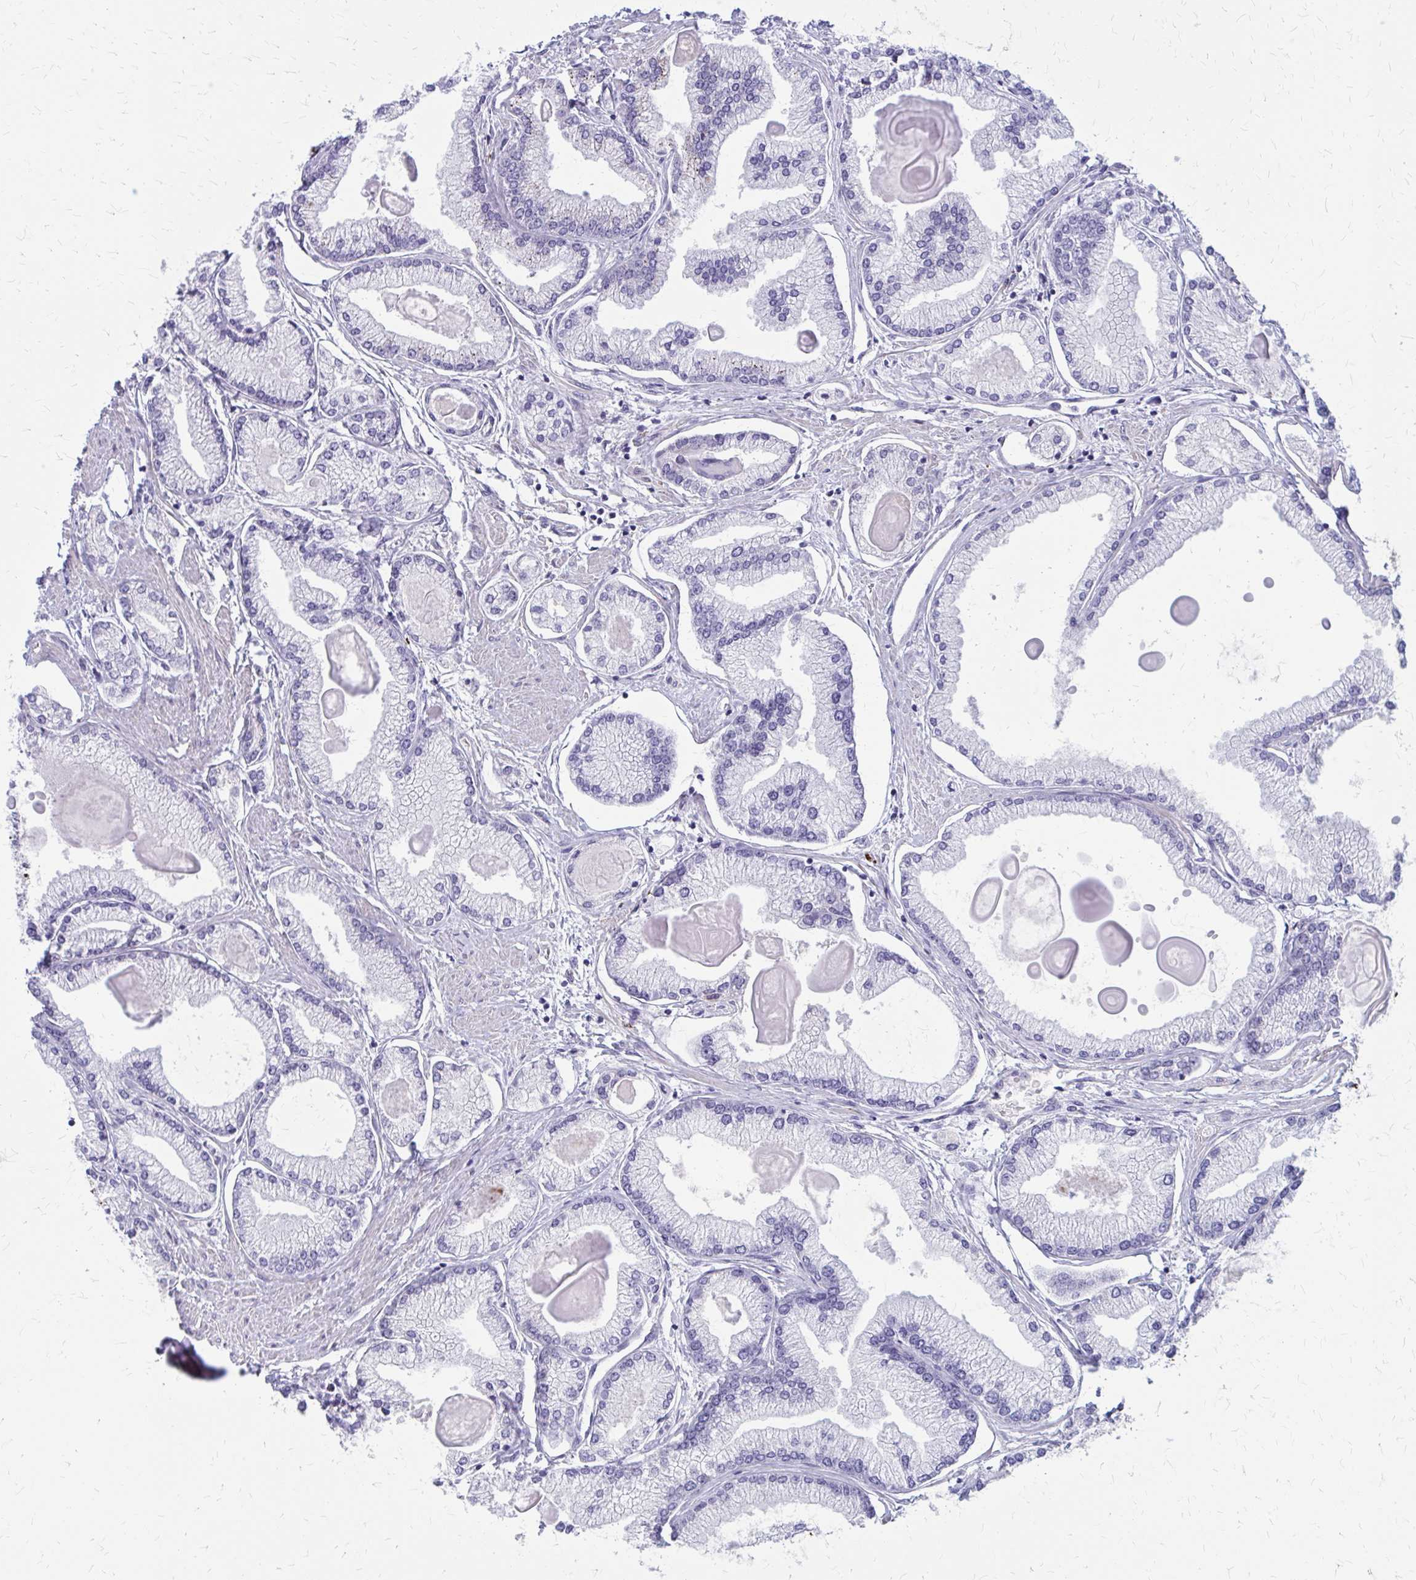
{"staining": {"intensity": "negative", "quantity": "none", "location": "none"}, "tissue": "prostate cancer", "cell_type": "Tumor cells", "image_type": "cancer", "snomed": [{"axis": "morphology", "description": "Adenocarcinoma, High grade"}, {"axis": "topography", "description": "Prostate"}], "caption": "DAB immunohistochemical staining of adenocarcinoma (high-grade) (prostate) demonstrates no significant positivity in tumor cells. Brightfield microscopy of immunohistochemistry (IHC) stained with DAB (3,3'-diaminobenzidine) (brown) and hematoxylin (blue), captured at high magnification.", "gene": "GLYATL2", "patient": {"sex": "male", "age": 68}}